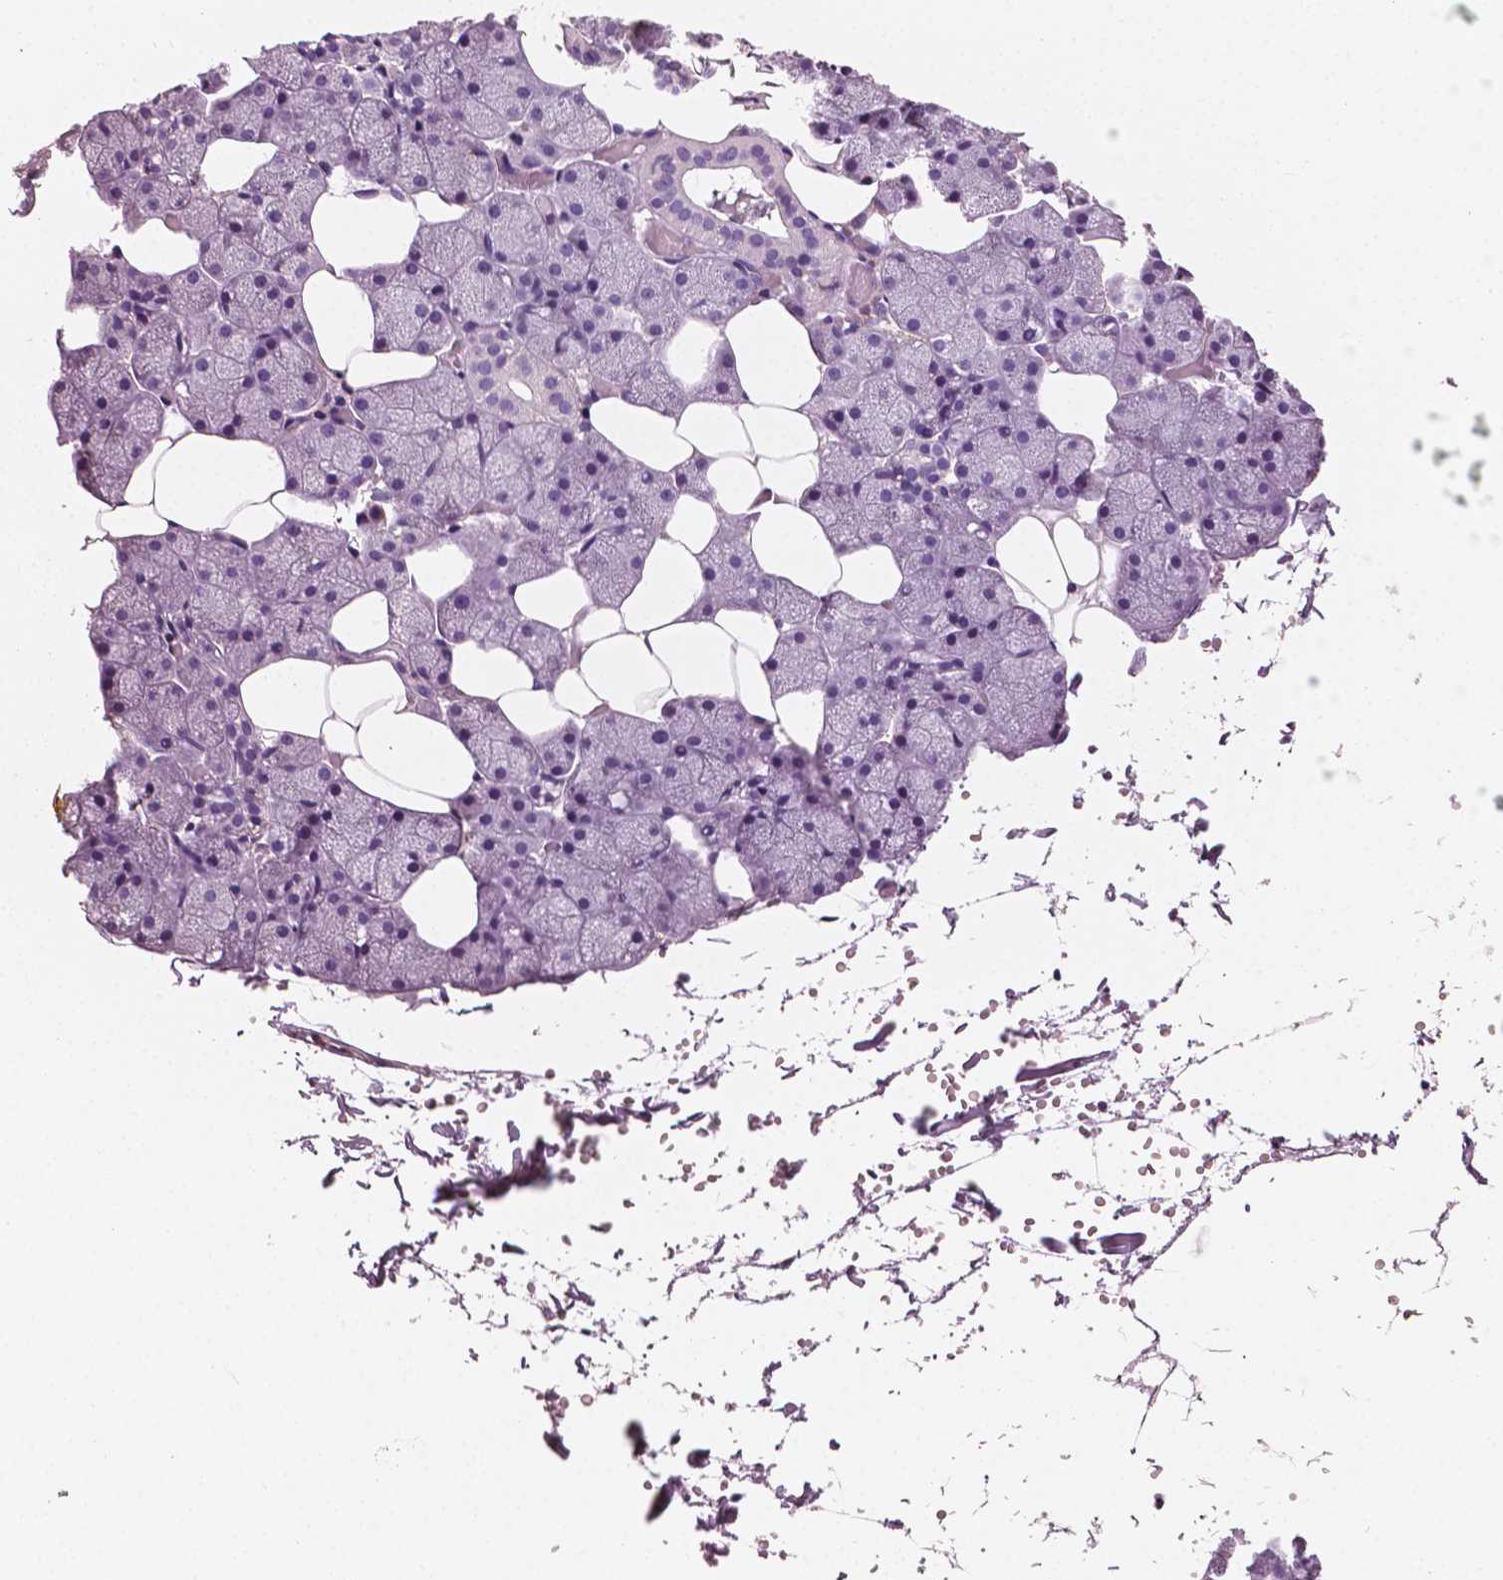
{"staining": {"intensity": "negative", "quantity": "none", "location": "none"}, "tissue": "salivary gland", "cell_type": "Glandular cells", "image_type": "normal", "snomed": [{"axis": "morphology", "description": "Normal tissue, NOS"}, {"axis": "topography", "description": "Salivary gland"}], "caption": "Immunohistochemical staining of normal human salivary gland shows no significant positivity in glandular cells. (DAB immunohistochemistry visualized using brightfield microscopy, high magnification).", "gene": "PTPRC", "patient": {"sex": "male", "age": 38}}